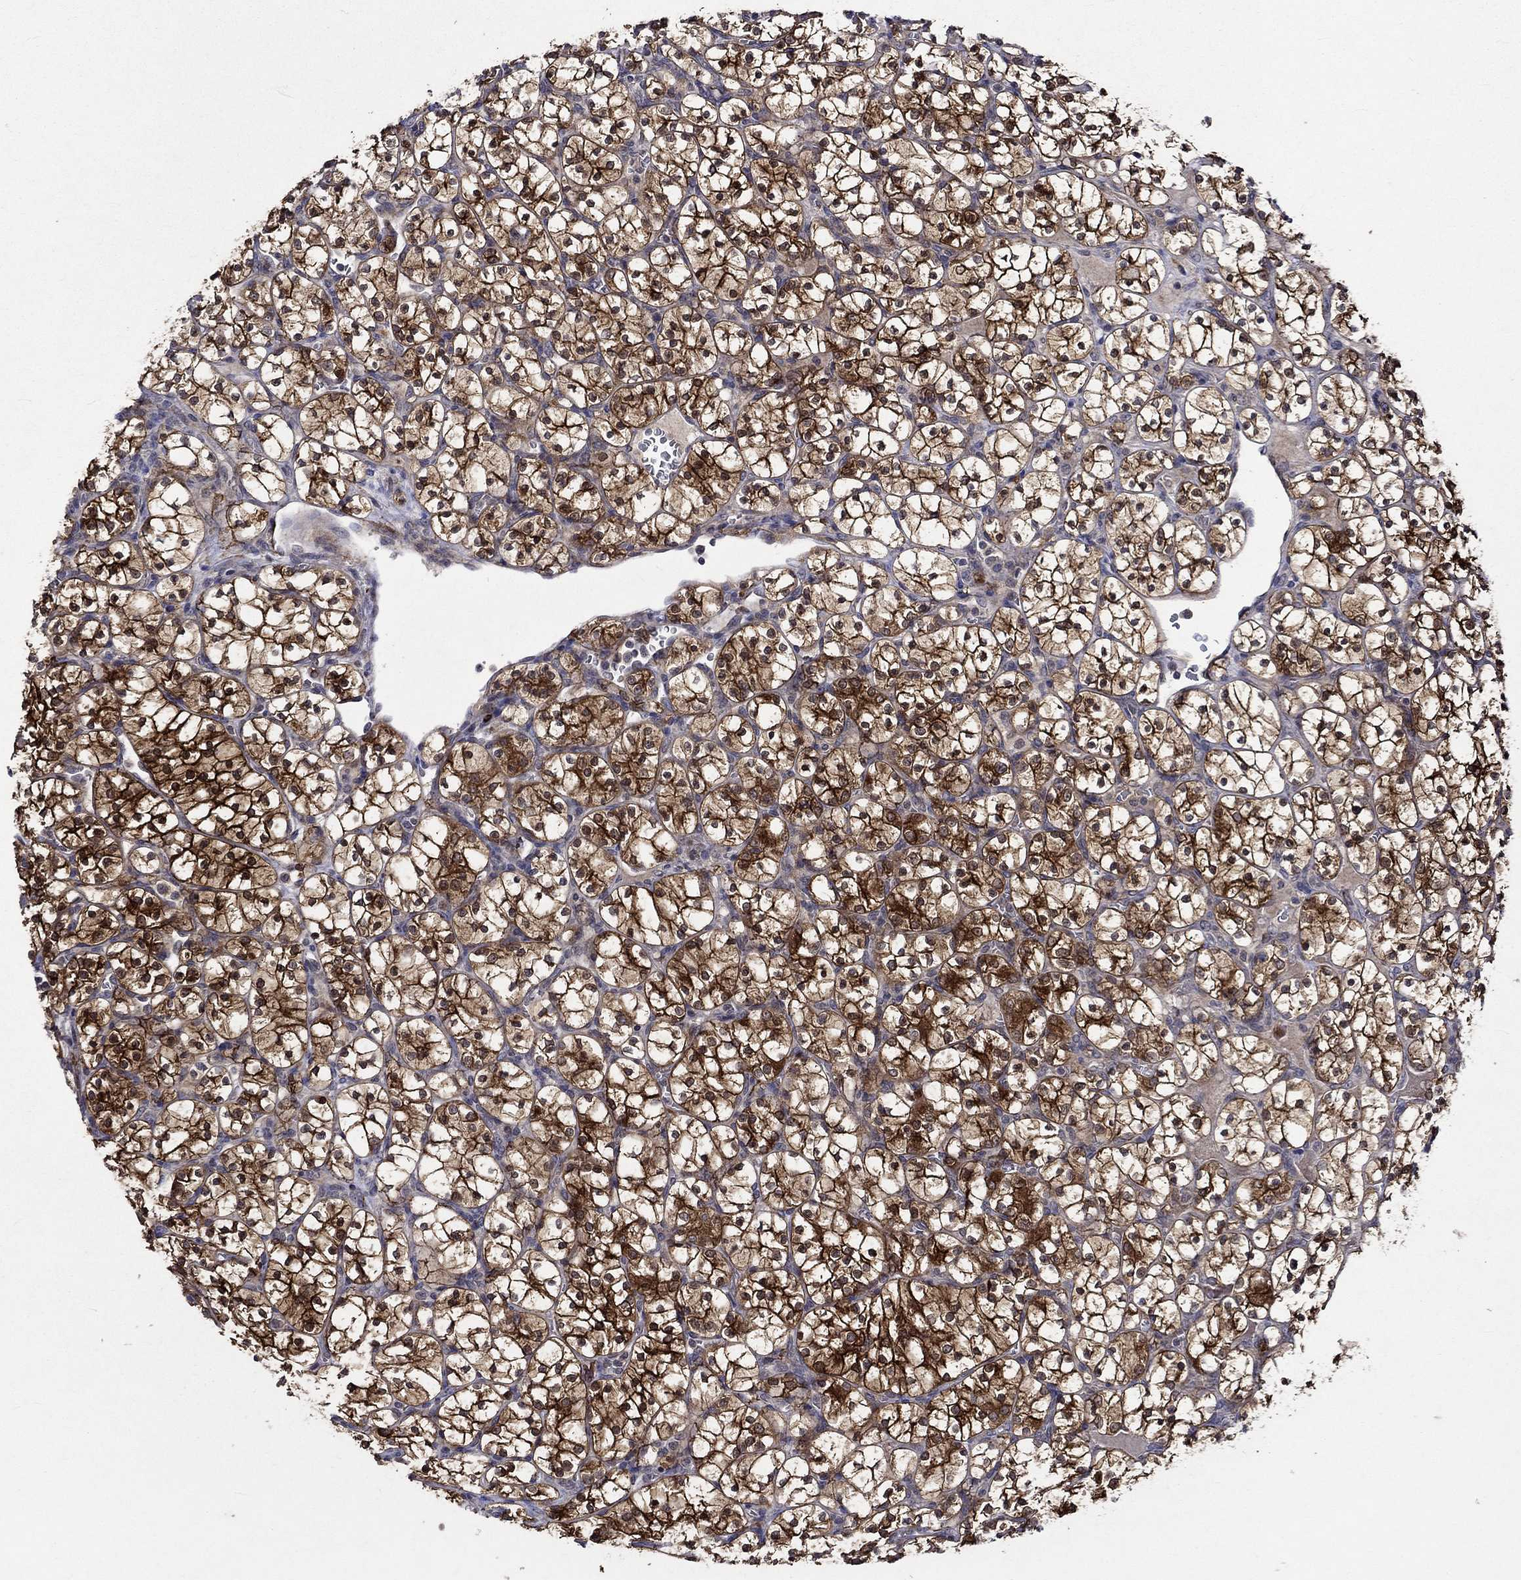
{"staining": {"intensity": "strong", "quantity": ">75%", "location": "cytoplasmic/membranous"}, "tissue": "renal cancer", "cell_type": "Tumor cells", "image_type": "cancer", "snomed": [{"axis": "morphology", "description": "Adenocarcinoma, NOS"}, {"axis": "topography", "description": "Kidney"}], "caption": "Renal adenocarcinoma stained with immunohistochemistry shows strong cytoplasmic/membranous expression in about >75% of tumor cells. The protein of interest is shown in brown color, while the nuclei are stained blue.", "gene": "CRYAB", "patient": {"sex": "female", "age": 89}}